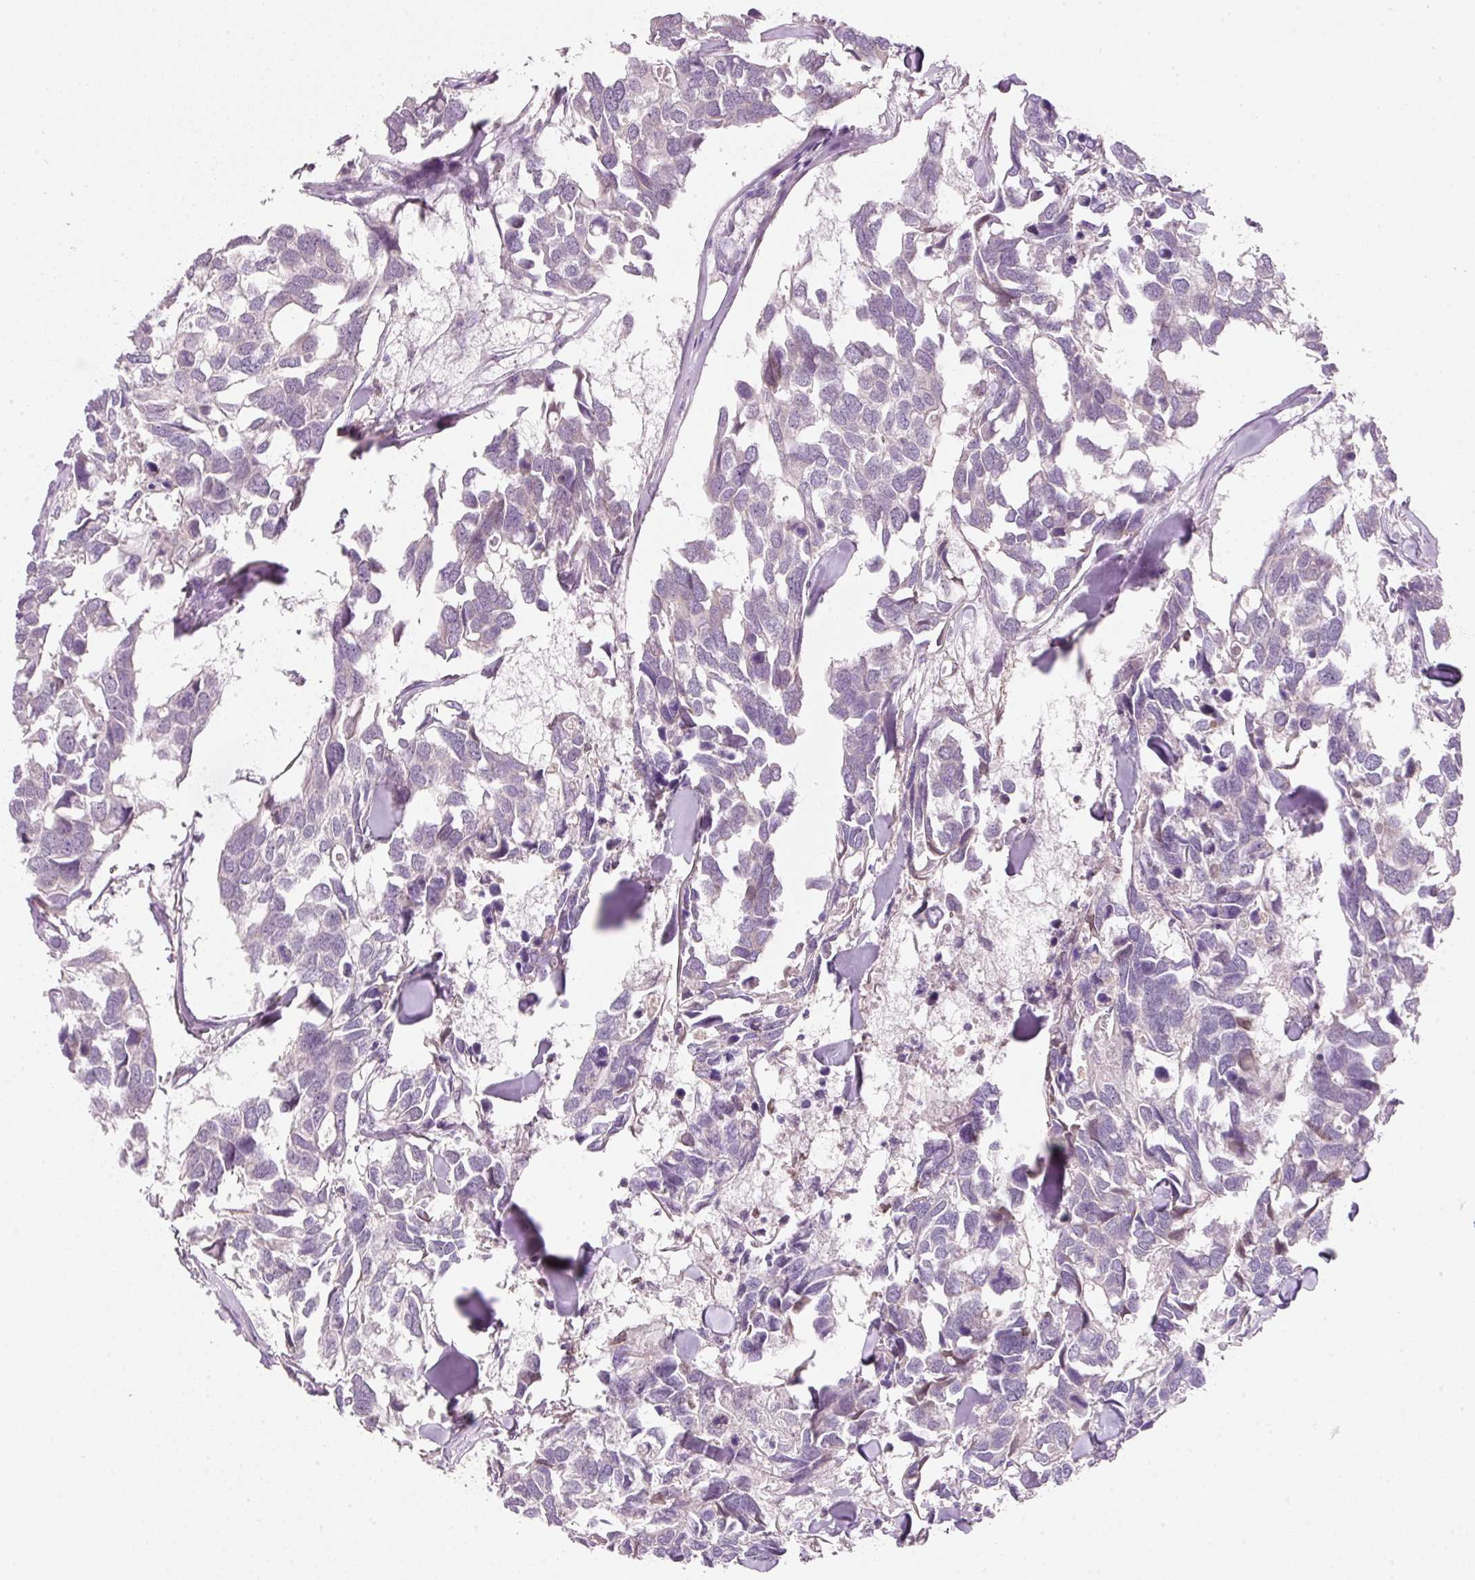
{"staining": {"intensity": "negative", "quantity": "none", "location": "none"}, "tissue": "breast cancer", "cell_type": "Tumor cells", "image_type": "cancer", "snomed": [{"axis": "morphology", "description": "Duct carcinoma"}, {"axis": "topography", "description": "Breast"}], "caption": "A histopathology image of breast cancer stained for a protein demonstrates no brown staining in tumor cells.", "gene": "FAM78B", "patient": {"sex": "female", "age": 83}}